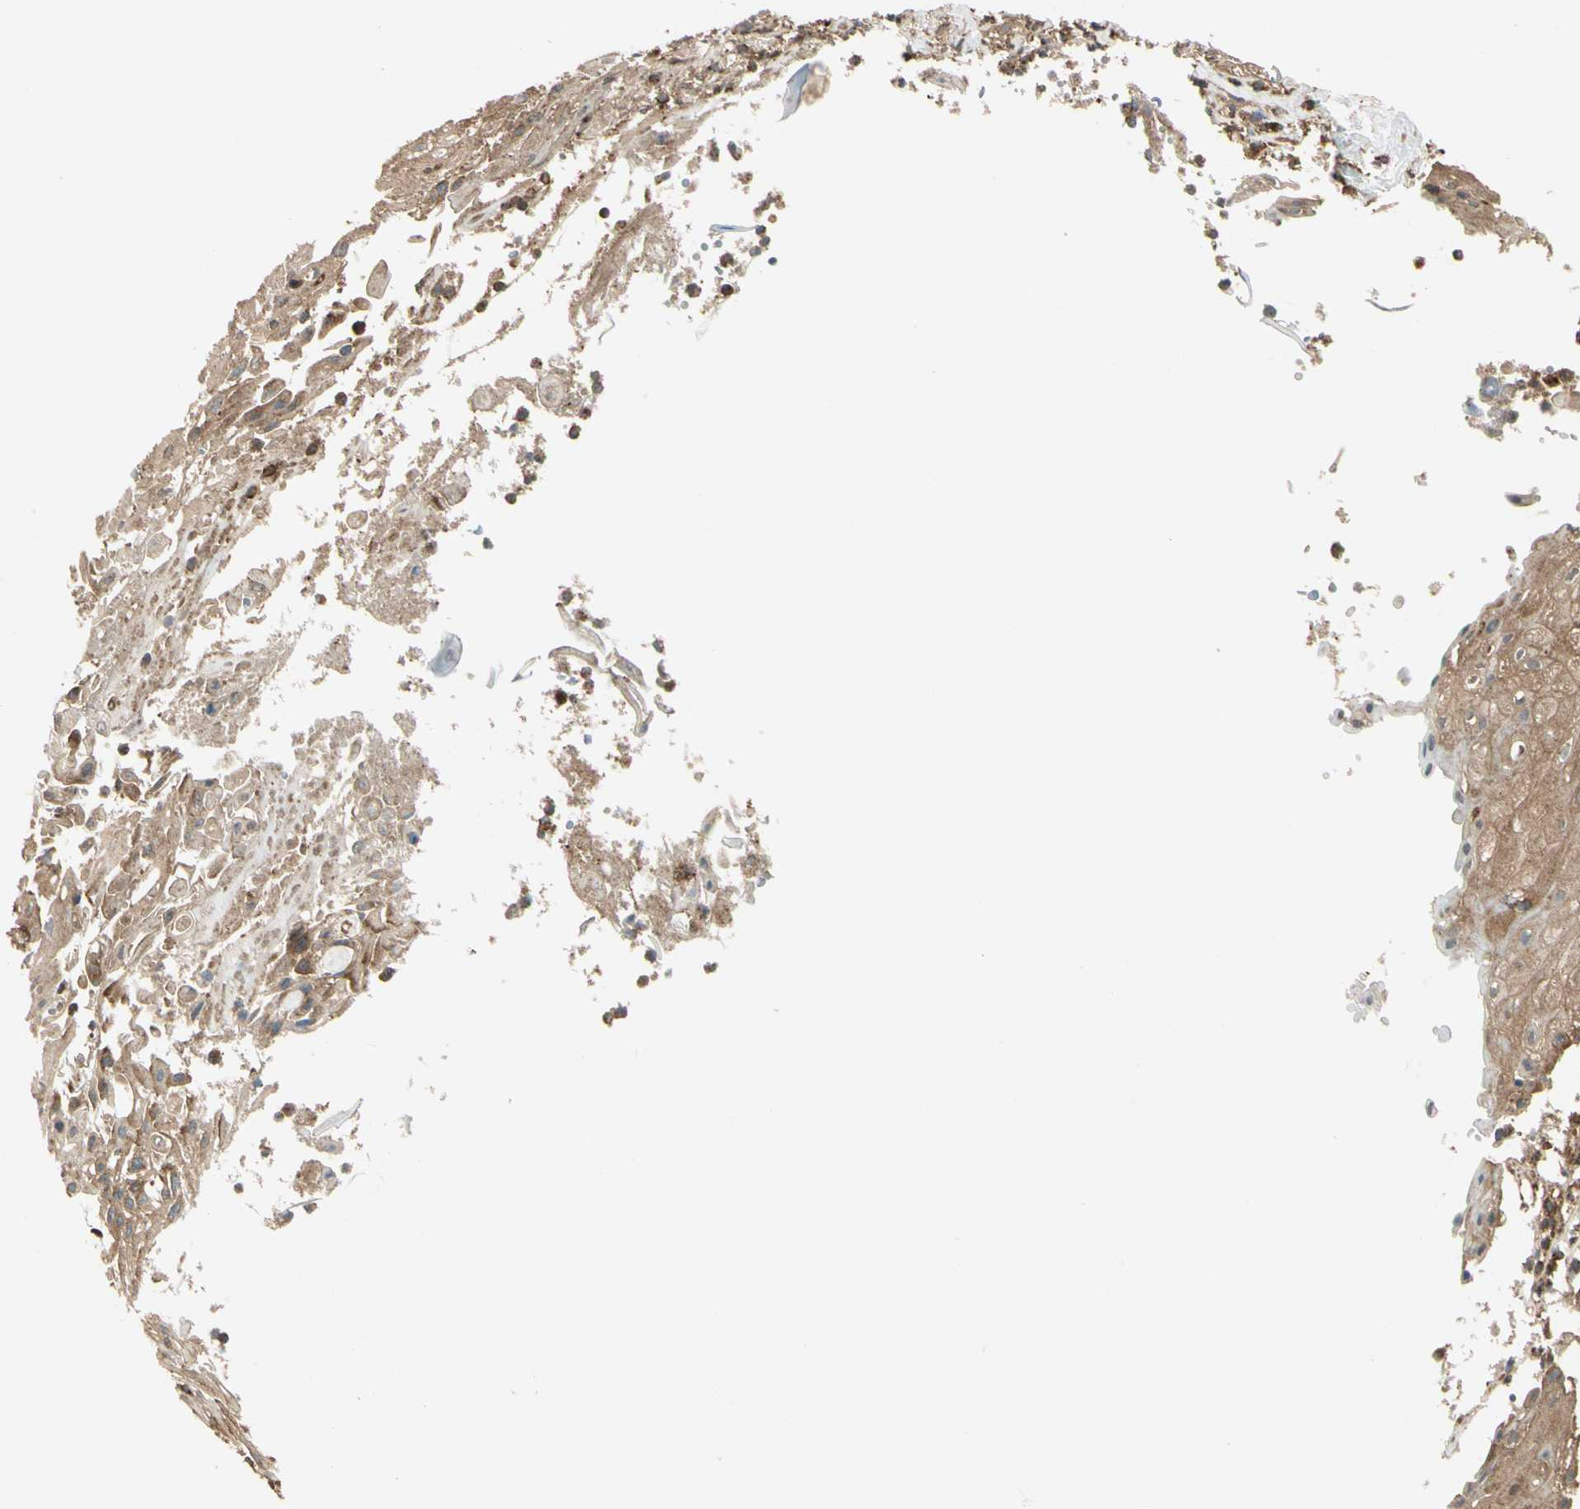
{"staining": {"intensity": "moderate", "quantity": ">75%", "location": "cytoplasmic/membranous"}, "tissue": "skin cancer", "cell_type": "Tumor cells", "image_type": "cancer", "snomed": [{"axis": "morphology", "description": "Squamous cell carcinoma, NOS"}, {"axis": "topography", "description": "Skin"}], "caption": "This photomicrograph reveals immunohistochemistry (IHC) staining of human skin cancer, with medium moderate cytoplasmic/membranous positivity in about >75% of tumor cells.", "gene": "FKBP15", "patient": {"sex": "male", "age": 65}}